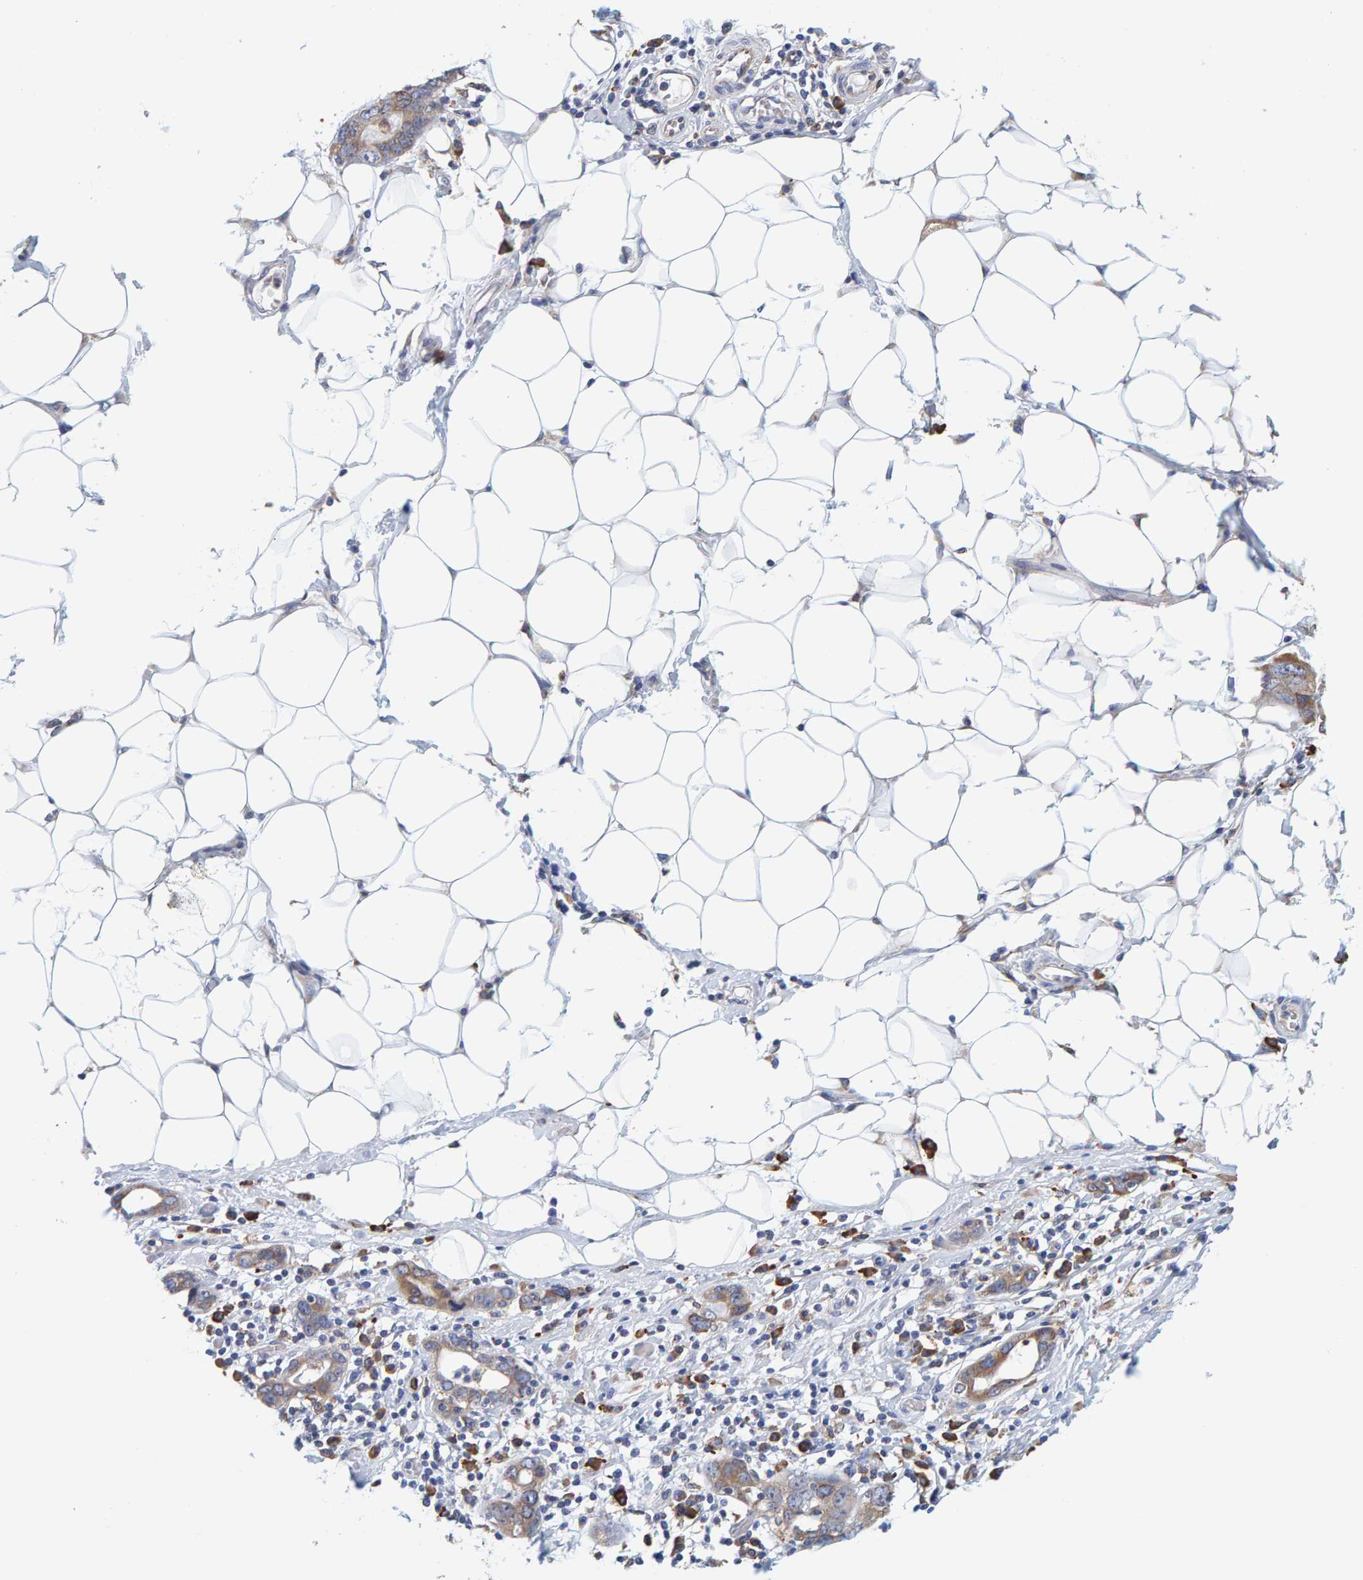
{"staining": {"intensity": "moderate", "quantity": ">75%", "location": "cytoplasmic/membranous"}, "tissue": "stomach cancer", "cell_type": "Tumor cells", "image_type": "cancer", "snomed": [{"axis": "morphology", "description": "Adenocarcinoma, NOS"}, {"axis": "topography", "description": "Stomach, lower"}], "caption": "Immunohistochemistry (IHC) photomicrograph of human stomach cancer (adenocarcinoma) stained for a protein (brown), which demonstrates medium levels of moderate cytoplasmic/membranous expression in approximately >75% of tumor cells.", "gene": "SGPL1", "patient": {"sex": "female", "age": 93}}